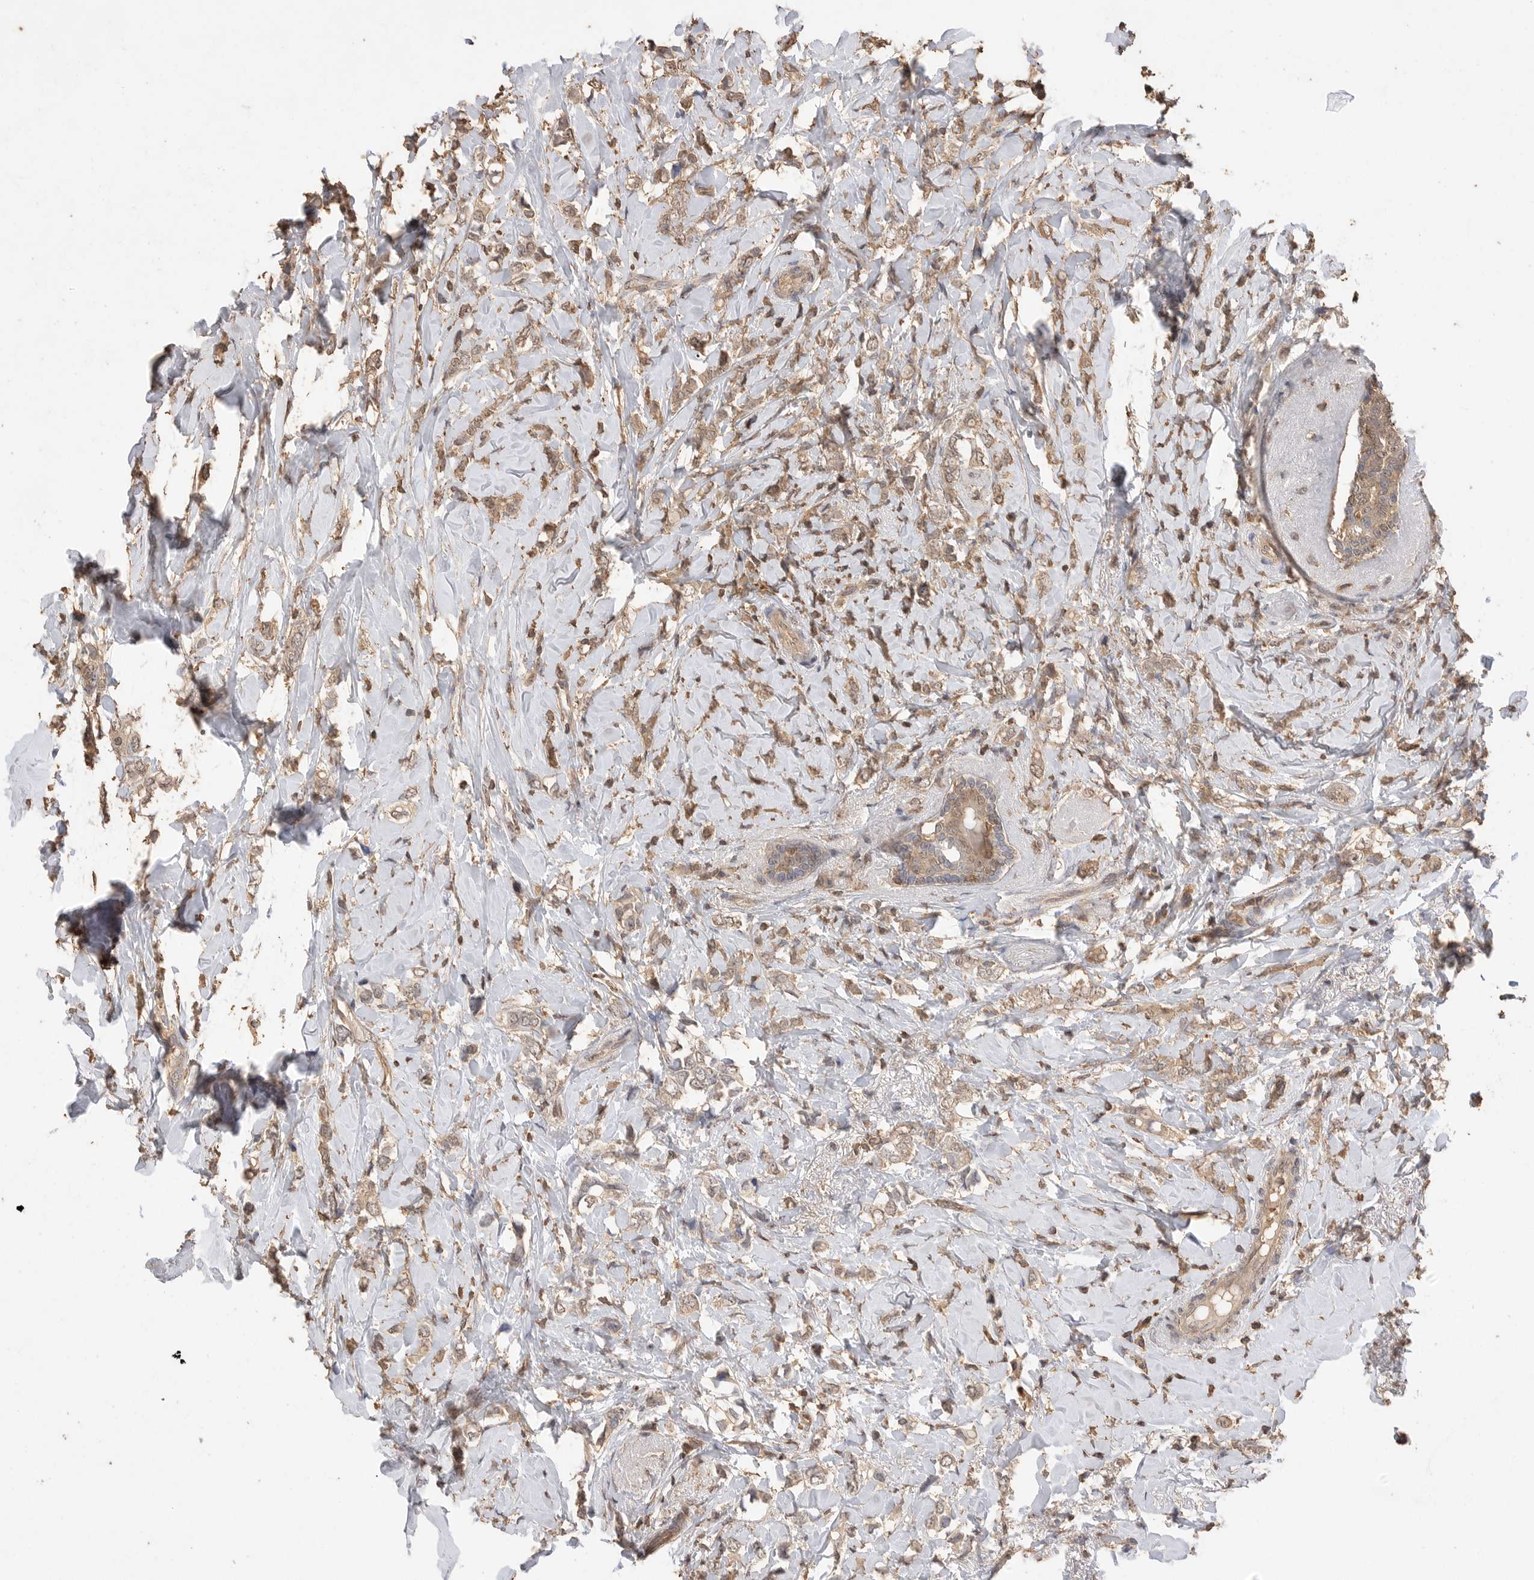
{"staining": {"intensity": "weak", "quantity": ">75%", "location": "cytoplasmic/membranous"}, "tissue": "breast cancer", "cell_type": "Tumor cells", "image_type": "cancer", "snomed": [{"axis": "morphology", "description": "Normal tissue, NOS"}, {"axis": "morphology", "description": "Lobular carcinoma"}, {"axis": "topography", "description": "Breast"}], "caption": "This is a photomicrograph of IHC staining of breast cancer, which shows weak positivity in the cytoplasmic/membranous of tumor cells.", "gene": "MAP2K1", "patient": {"sex": "female", "age": 47}}